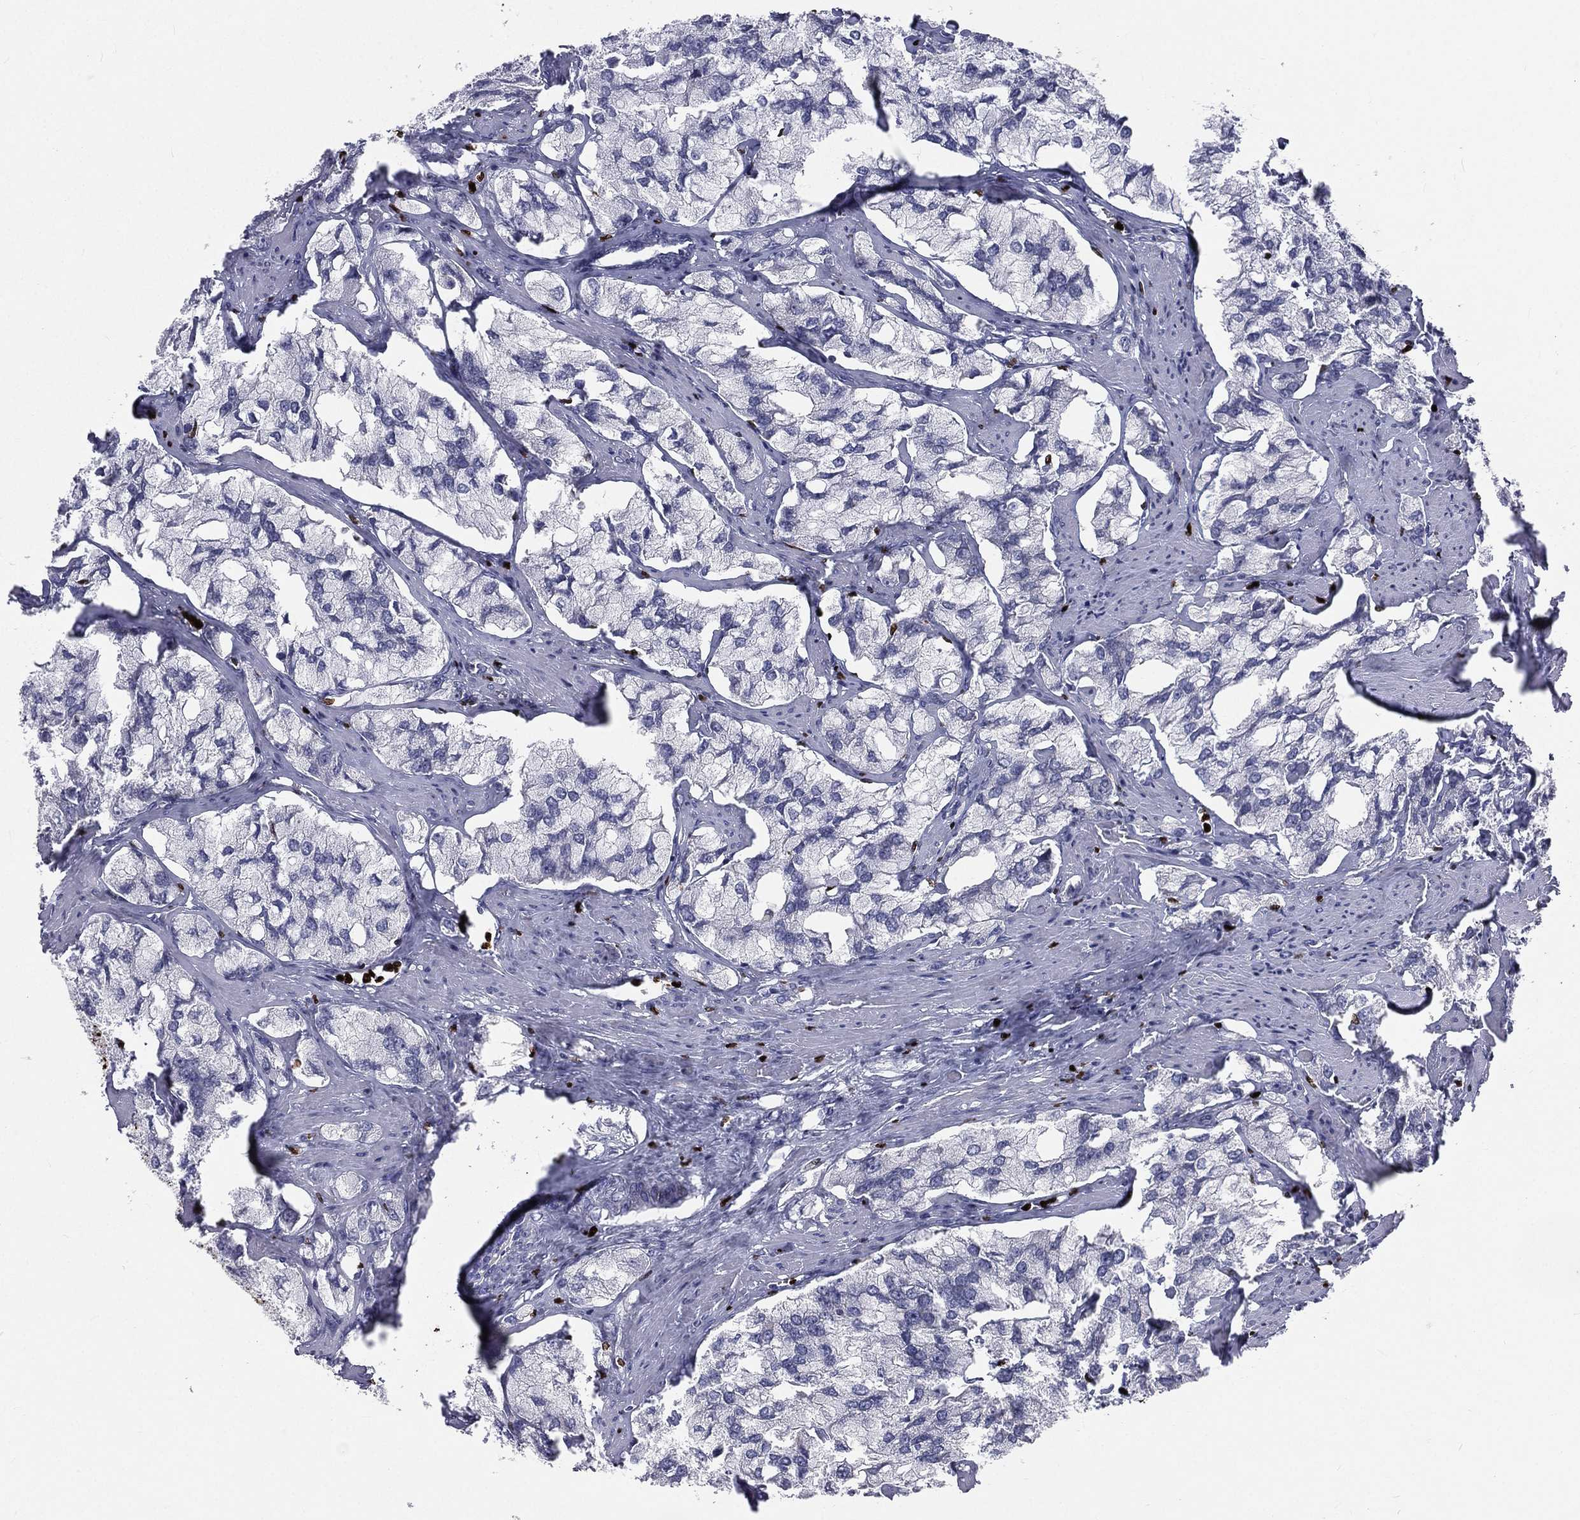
{"staining": {"intensity": "negative", "quantity": "none", "location": "none"}, "tissue": "prostate cancer", "cell_type": "Tumor cells", "image_type": "cancer", "snomed": [{"axis": "morphology", "description": "Adenocarcinoma, NOS"}, {"axis": "topography", "description": "Prostate and seminal vesicle, NOS"}, {"axis": "topography", "description": "Prostate"}], "caption": "This is a histopathology image of IHC staining of prostate cancer, which shows no staining in tumor cells.", "gene": "MNDA", "patient": {"sex": "male", "age": 64}}